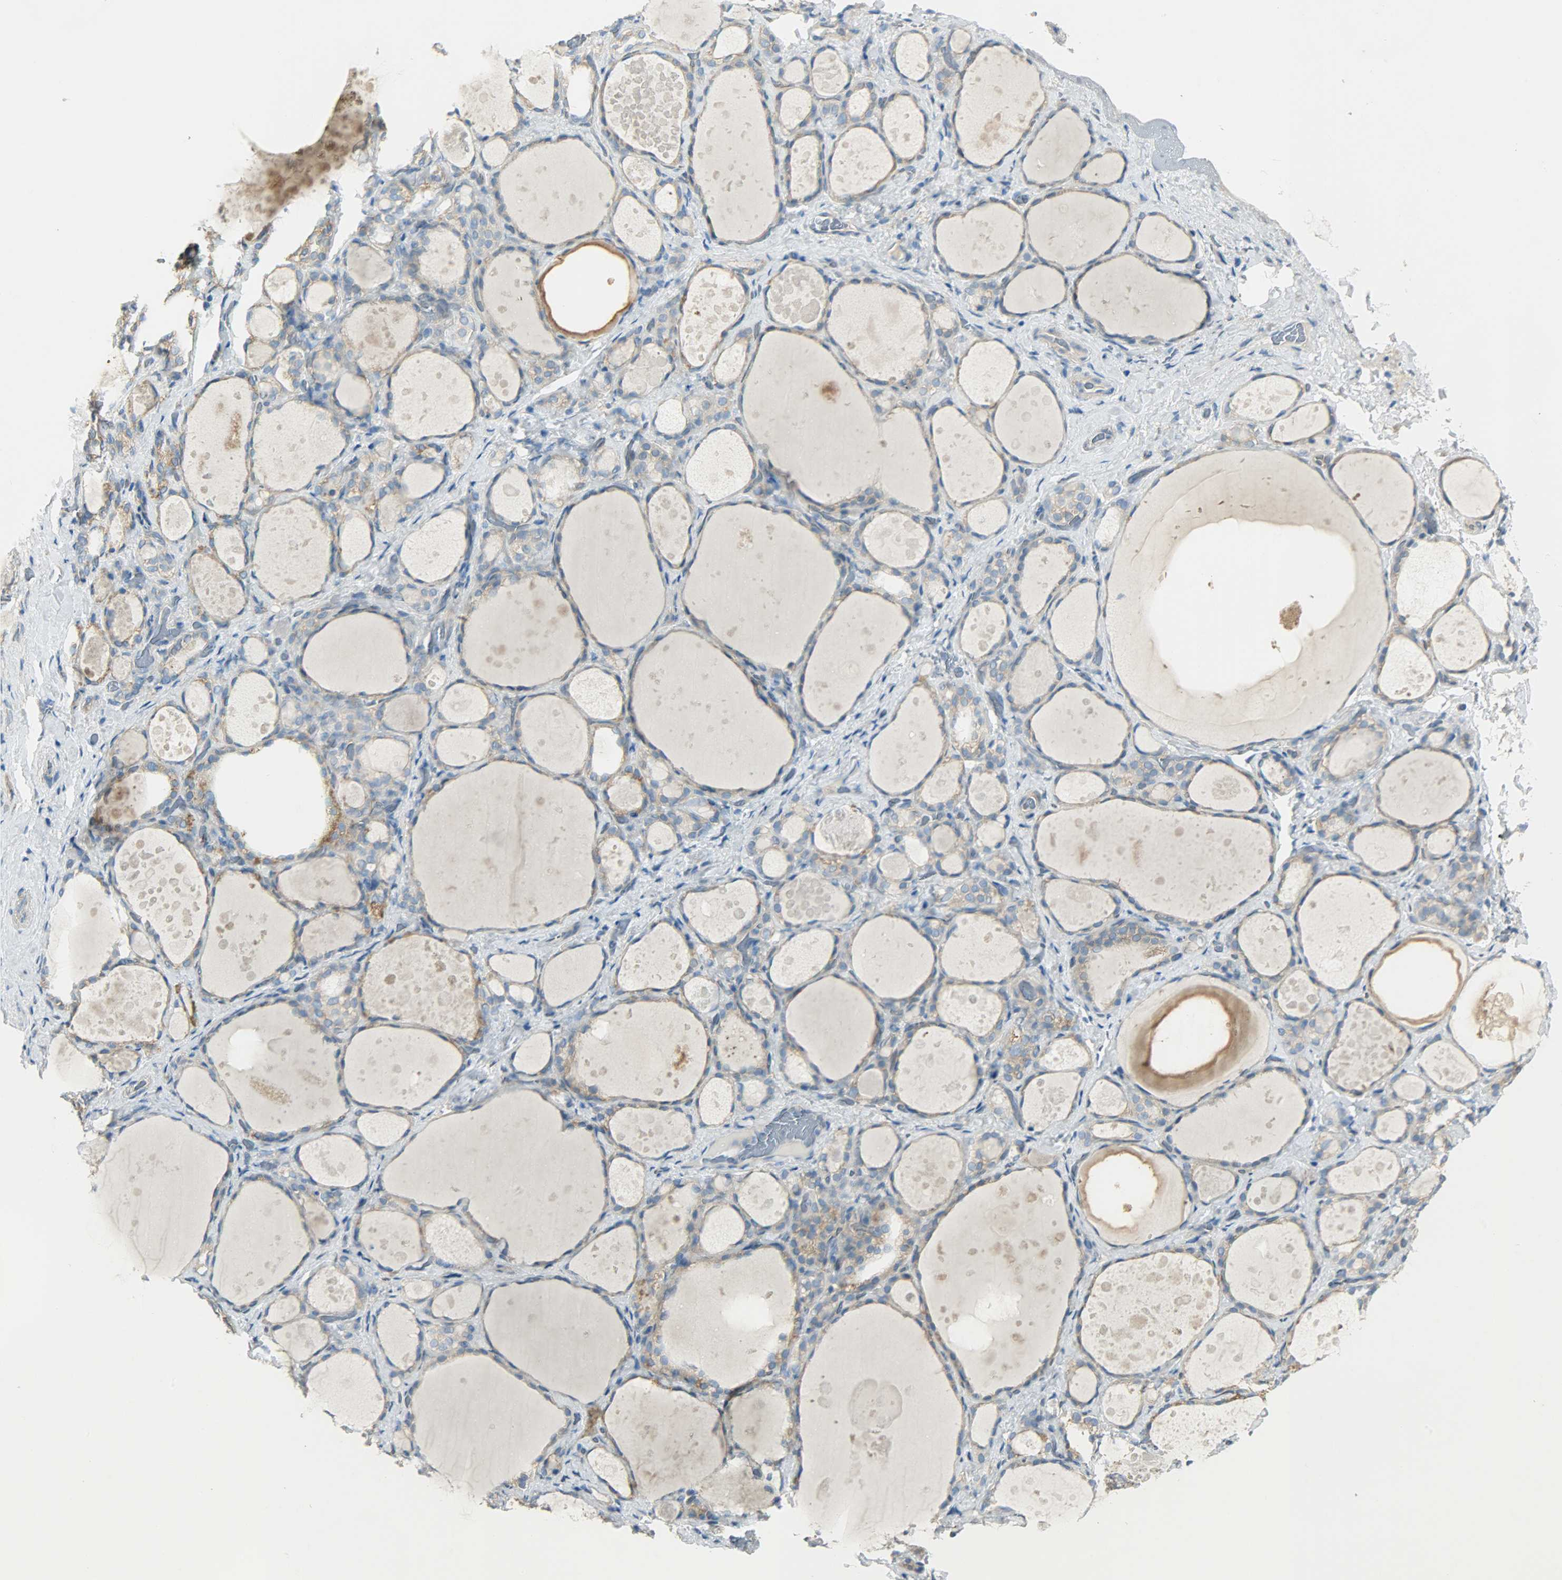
{"staining": {"intensity": "weak", "quantity": "25%-75%", "location": "cytoplasmic/membranous"}, "tissue": "thyroid gland", "cell_type": "Glandular cells", "image_type": "normal", "snomed": [{"axis": "morphology", "description": "Normal tissue, NOS"}, {"axis": "topography", "description": "Thyroid gland"}], "caption": "Protein expression analysis of normal thyroid gland demonstrates weak cytoplasmic/membranous expression in approximately 25%-75% of glandular cells.", "gene": "TSC22D2", "patient": {"sex": "female", "age": 75}}